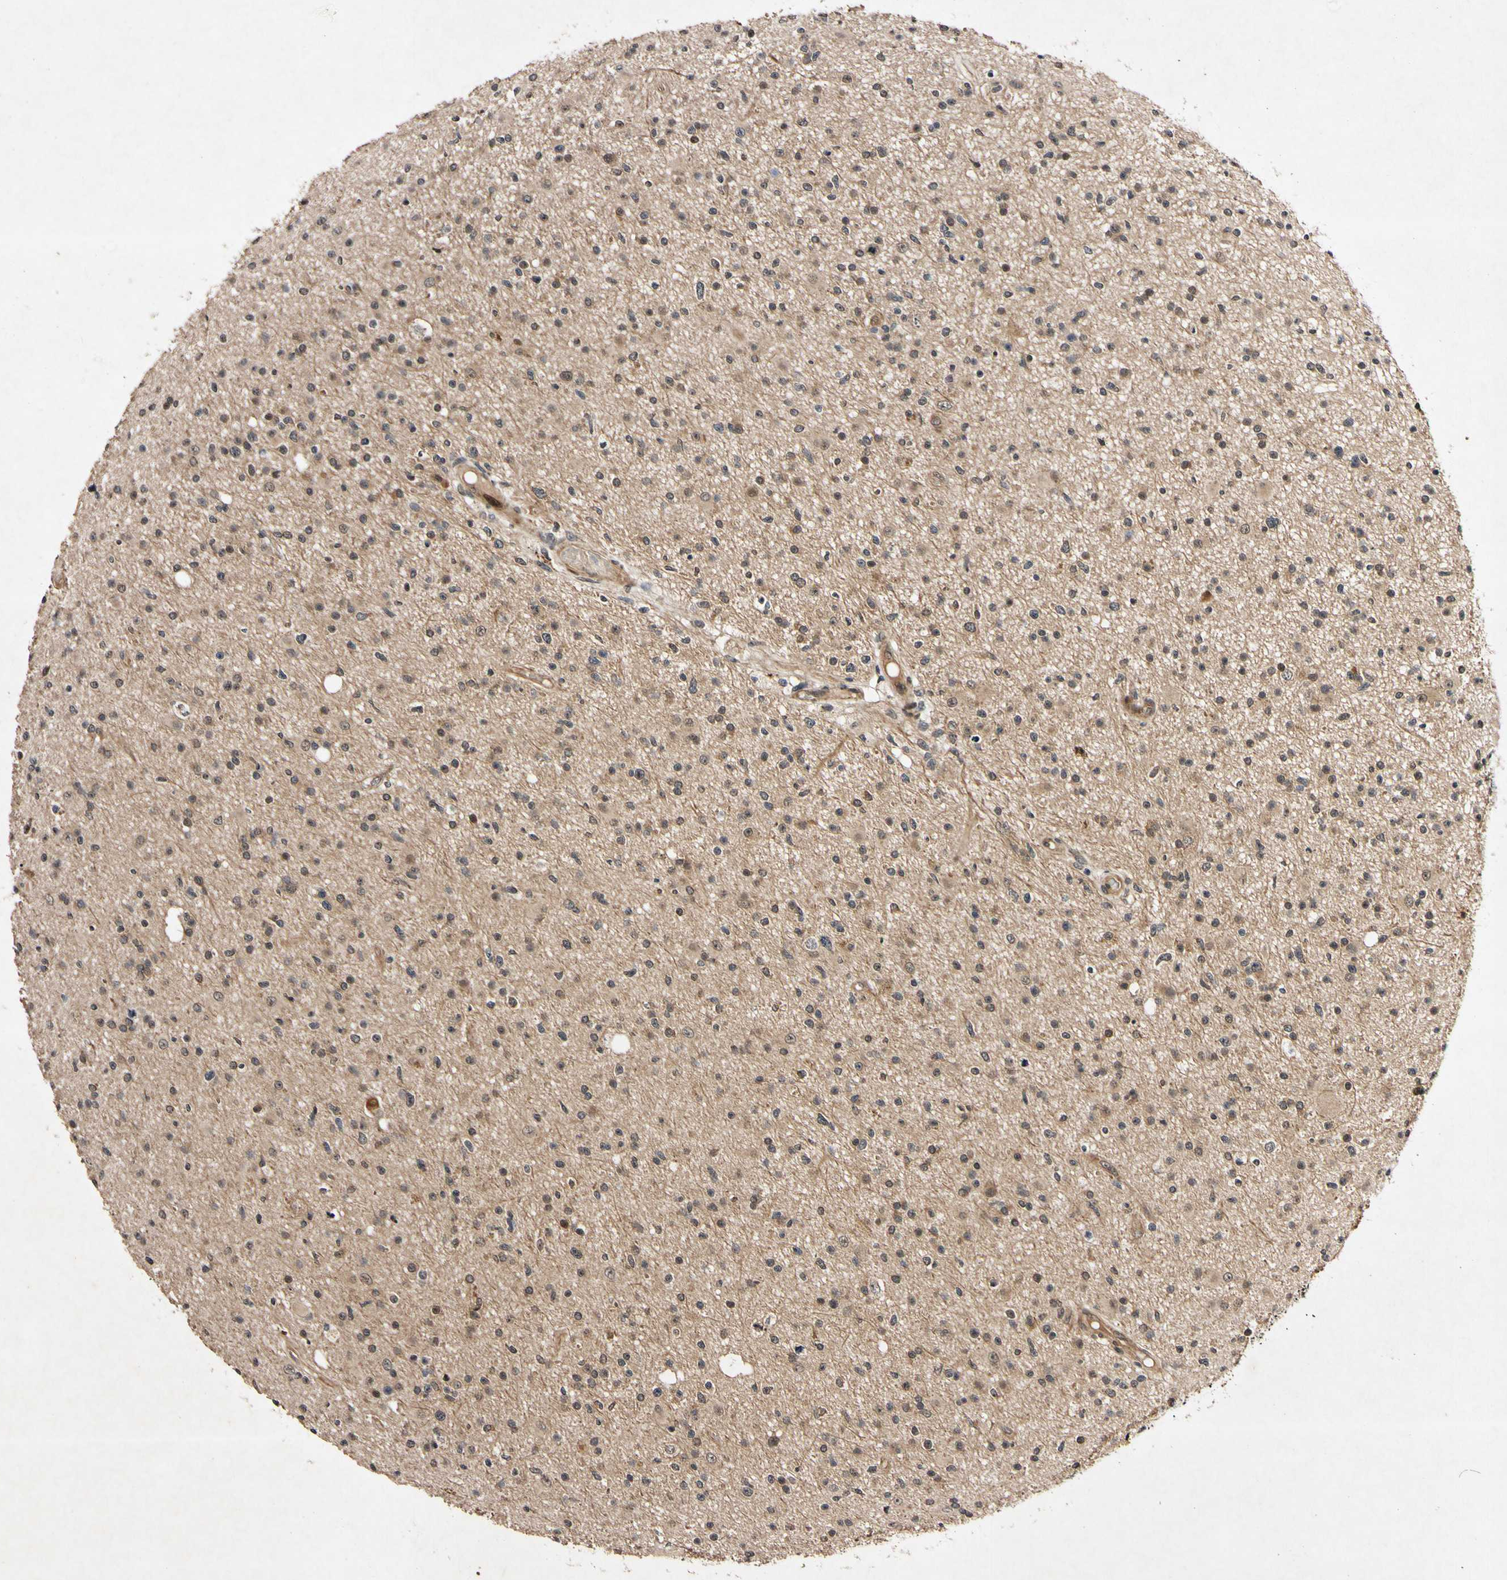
{"staining": {"intensity": "weak", "quantity": ">75%", "location": "cytoplasmic/membranous,nuclear"}, "tissue": "glioma", "cell_type": "Tumor cells", "image_type": "cancer", "snomed": [{"axis": "morphology", "description": "Glioma, malignant, High grade"}, {"axis": "topography", "description": "Brain"}], "caption": "A micrograph of malignant glioma (high-grade) stained for a protein demonstrates weak cytoplasmic/membranous and nuclear brown staining in tumor cells.", "gene": "CSNK1E", "patient": {"sex": "male", "age": 33}}